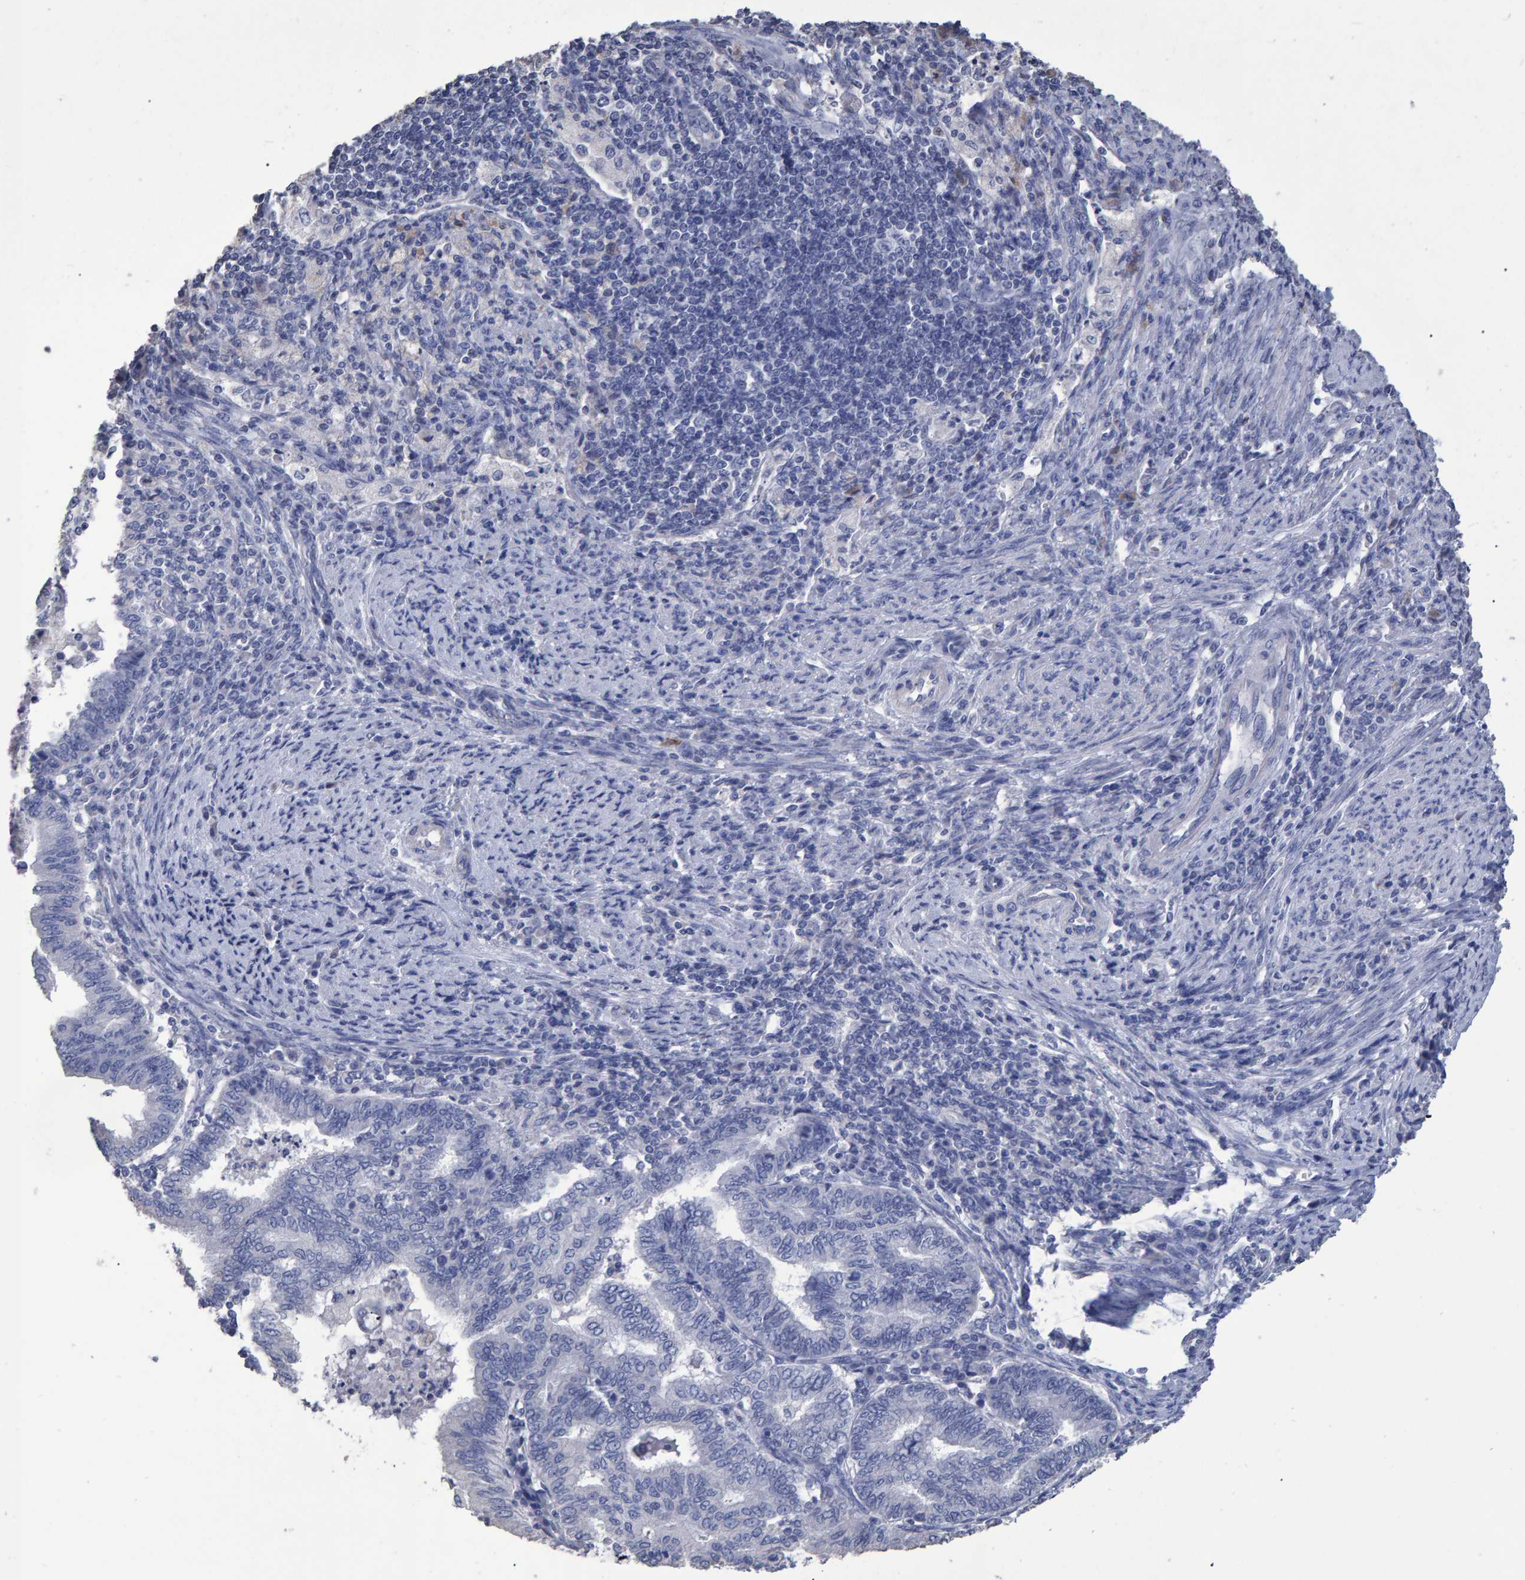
{"staining": {"intensity": "negative", "quantity": "none", "location": "none"}, "tissue": "endometrial cancer", "cell_type": "Tumor cells", "image_type": "cancer", "snomed": [{"axis": "morphology", "description": "Polyp, NOS"}, {"axis": "morphology", "description": "Adenocarcinoma, NOS"}, {"axis": "morphology", "description": "Adenoma, NOS"}, {"axis": "topography", "description": "Endometrium"}], "caption": "Endometrial cancer stained for a protein using immunohistochemistry (IHC) shows no expression tumor cells.", "gene": "HEMGN", "patient": {"sex": "female", "age": 79}}